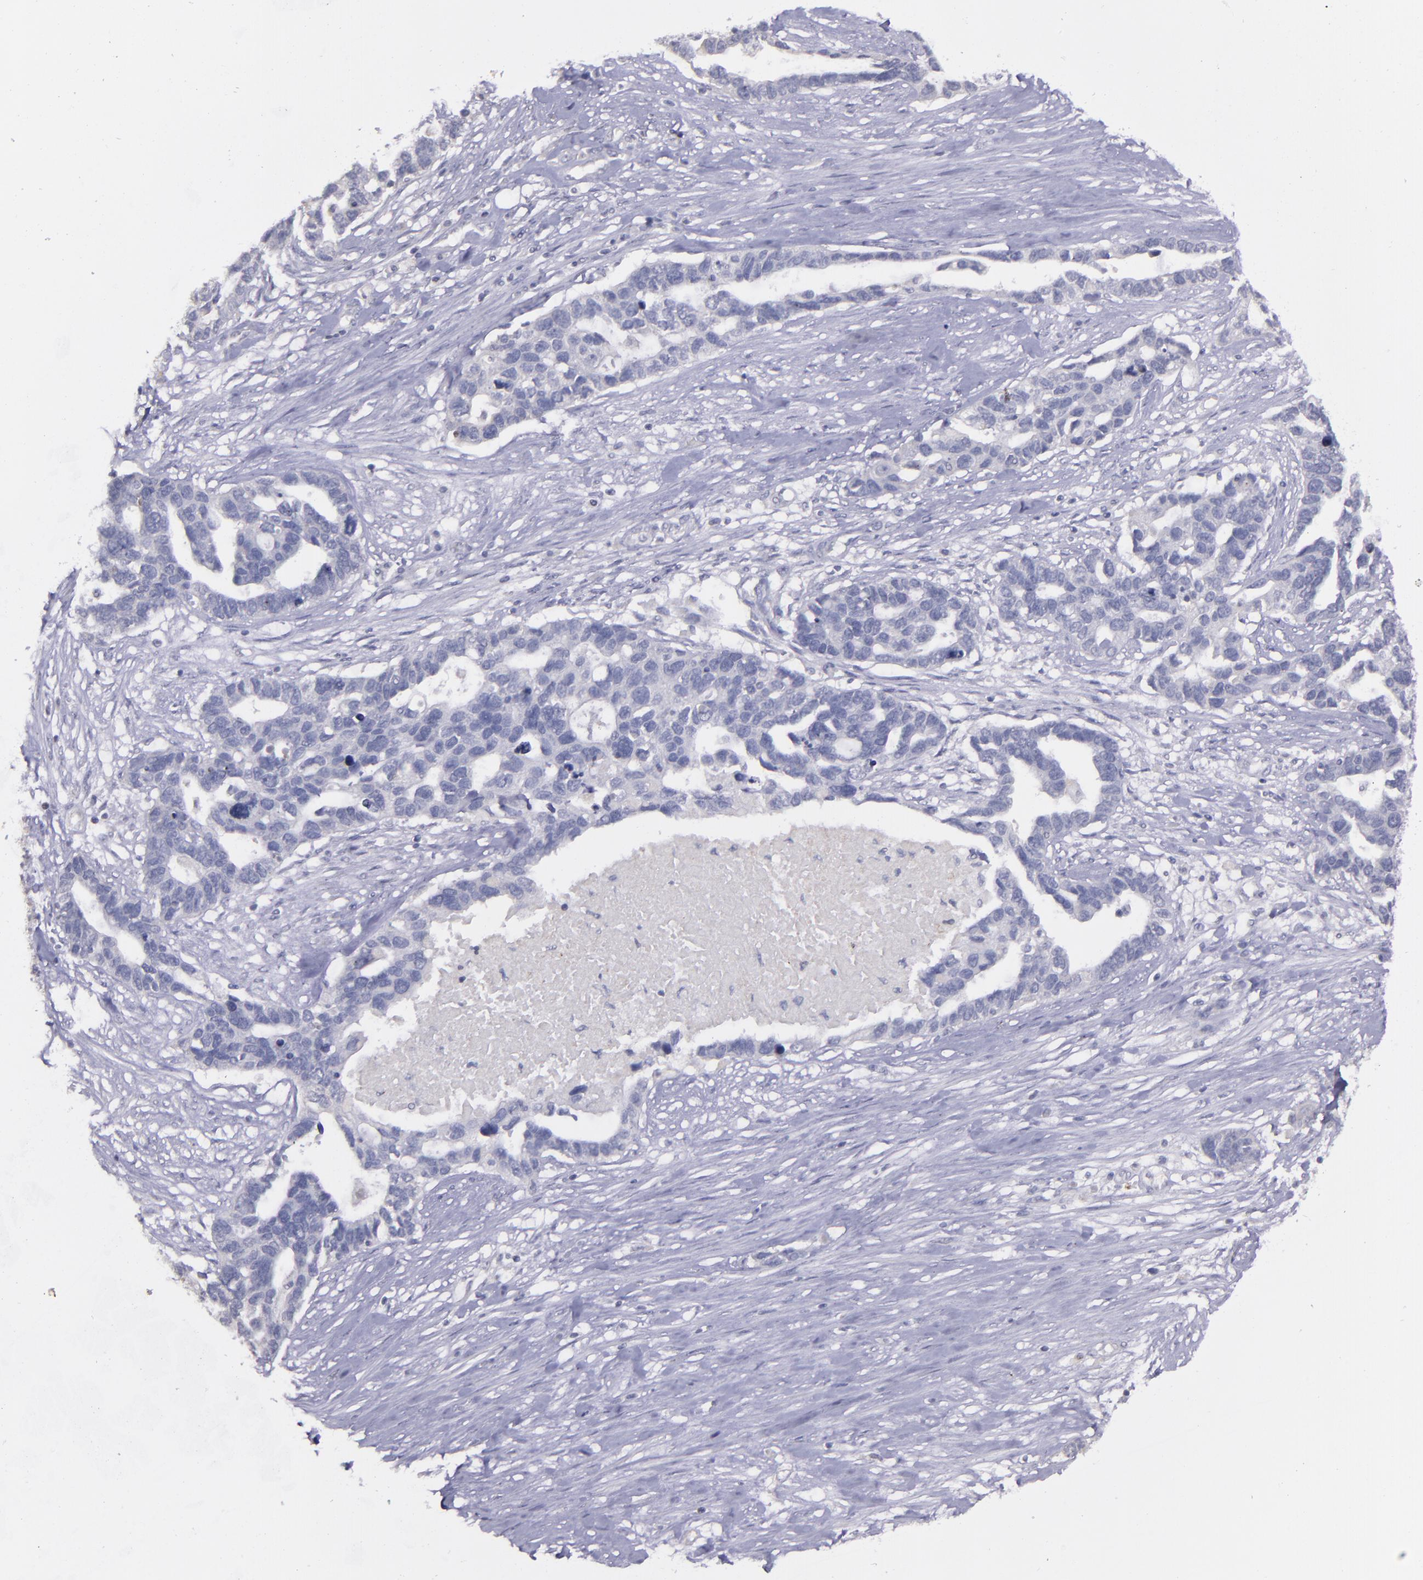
{"staining": {"intensity": "negative", "quantity": "none", "location": "none"}, "tissue": "ovarian cancer", "cell_type": "Tumor cells", "image_type": "cancer", "snomed": [{"axis": "morphology", "description": "Cystadenocarcinoma, serous, NOS"}, {"axis": "topography", "description": "Ovary"}], "caption": "The immunohistochemistry photomicrograph has no significant positivity in tumor cells of ovarian cancer (serous cystadenocarcinoma) tissue. (Brightfield microscopy of DAB immunohistochemistry (IHC) at high magnification).", "gene": "MASP1", "patient": {"sex": "female", "age": 54}}